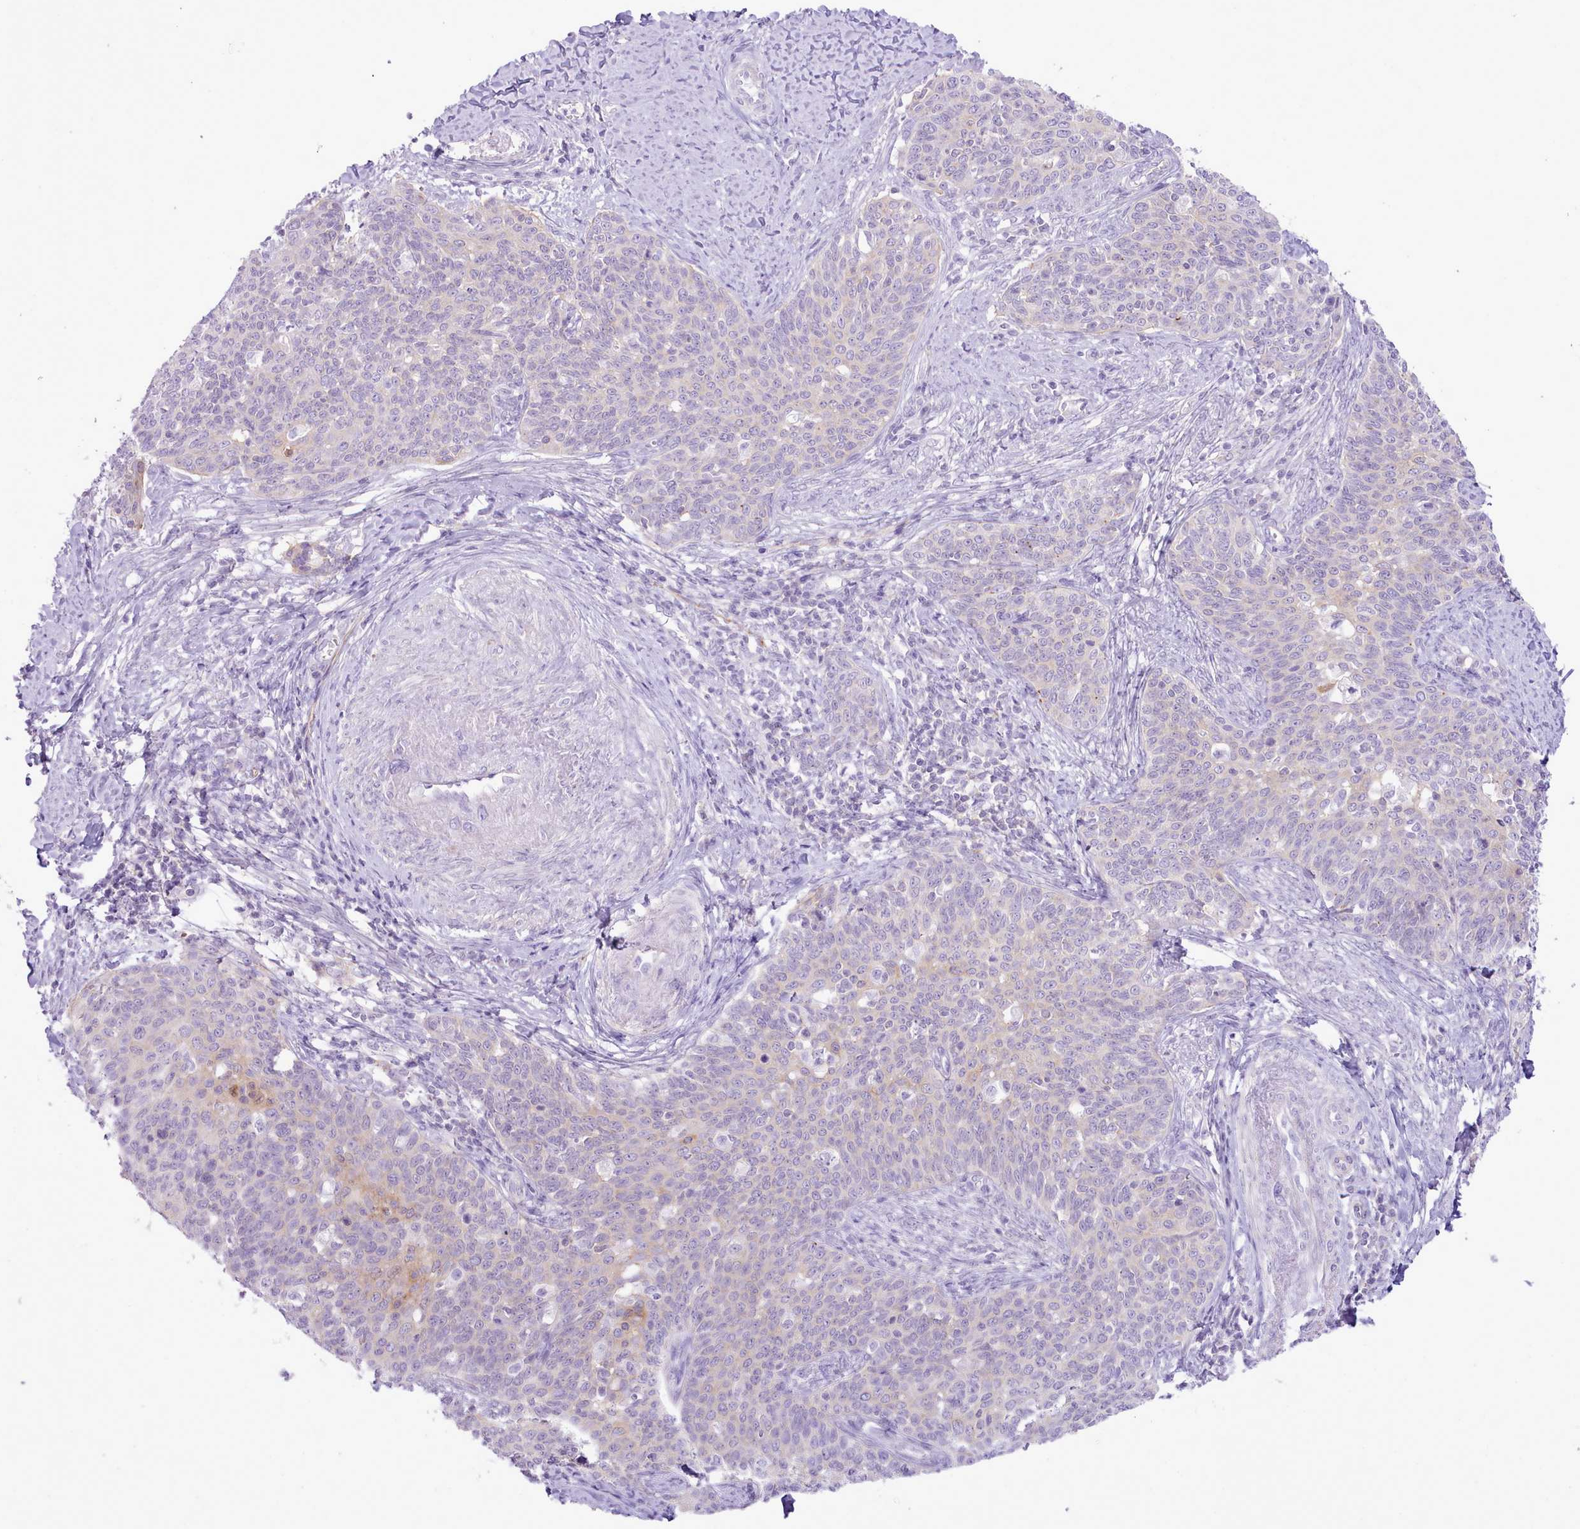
{"staining": {"intensity": "weak", "quantity": "<25%", "location": "cytoplasmic/membranous"}, "tissue": "cervical cancer", "cell_type": "Tumor cells", "image_type": "cancer", "snomed": [{"axis": "morphology", "description": "Squamous cell carcinoma, NOS"}, {"axis": "topography", "description": "Cervix"}], "caption": "This is a micrograph of IHC staining of cervical cancer (squamous cell carcinoma), which shows no positivity in tumor cells.", "gene": "MDFI", "patient": {"sex": "female", "age": 39}}